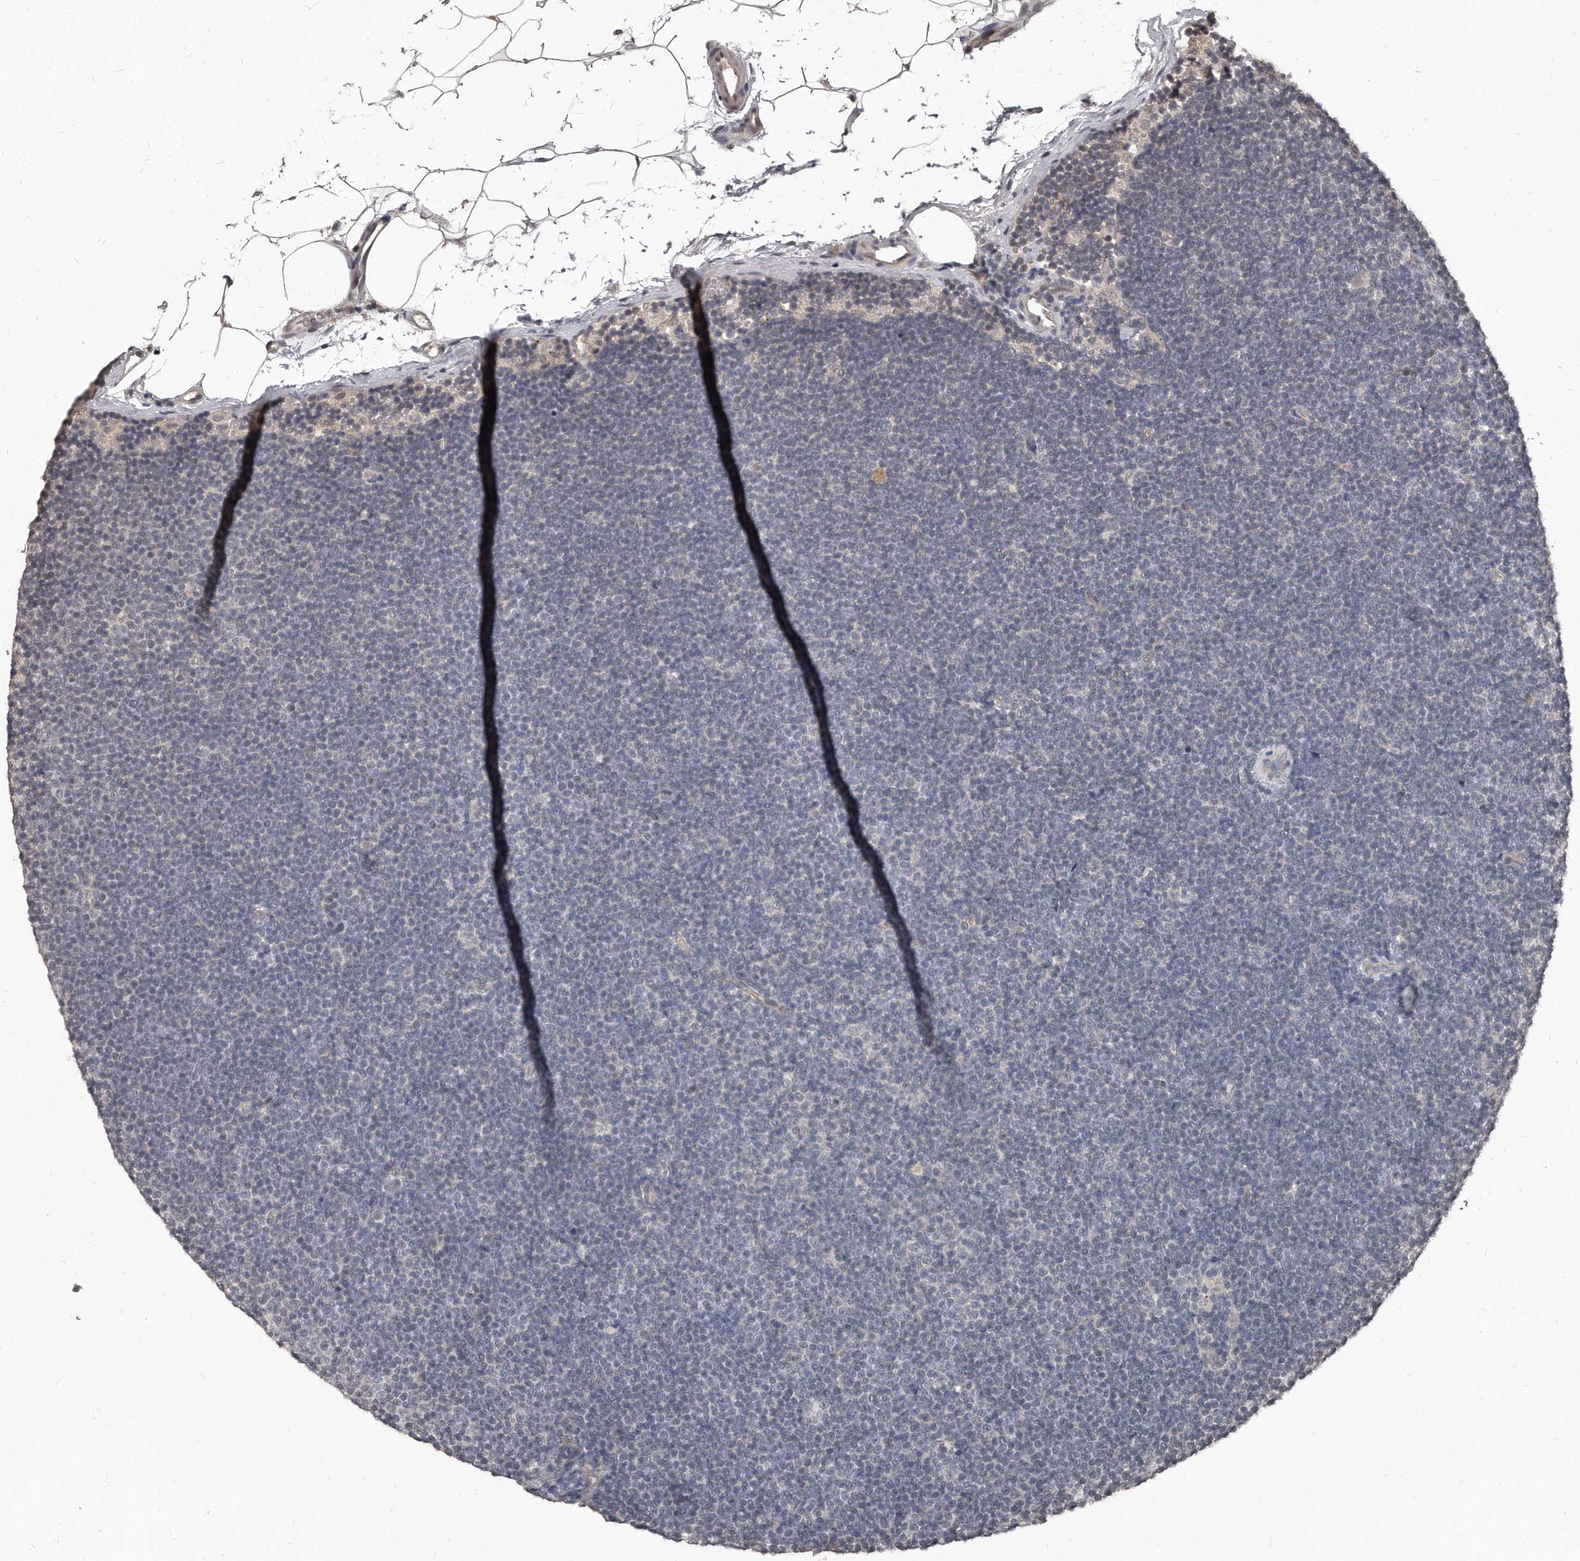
{"staining": {"intensity": "negative", "quantity": "none", "location": "none"}, "tissue": "lymphoma", "cell_type": "Tumor cells", "image_type": "cancer", "snomed": [{"axis": "morphology", "description": "Malignant lymphoma, non-Hodgkin's type, Low grade"}, {"axis": "topography", "description": "Lymph node"}], "caption": "This is a micrograph of IHC staining of malignant lymphoma, non-Hodgkin's type (low-grade), which shows no expression in tumor cells.", "gene": "GRB10", "patient": {"sex": "female", "age": 53}}